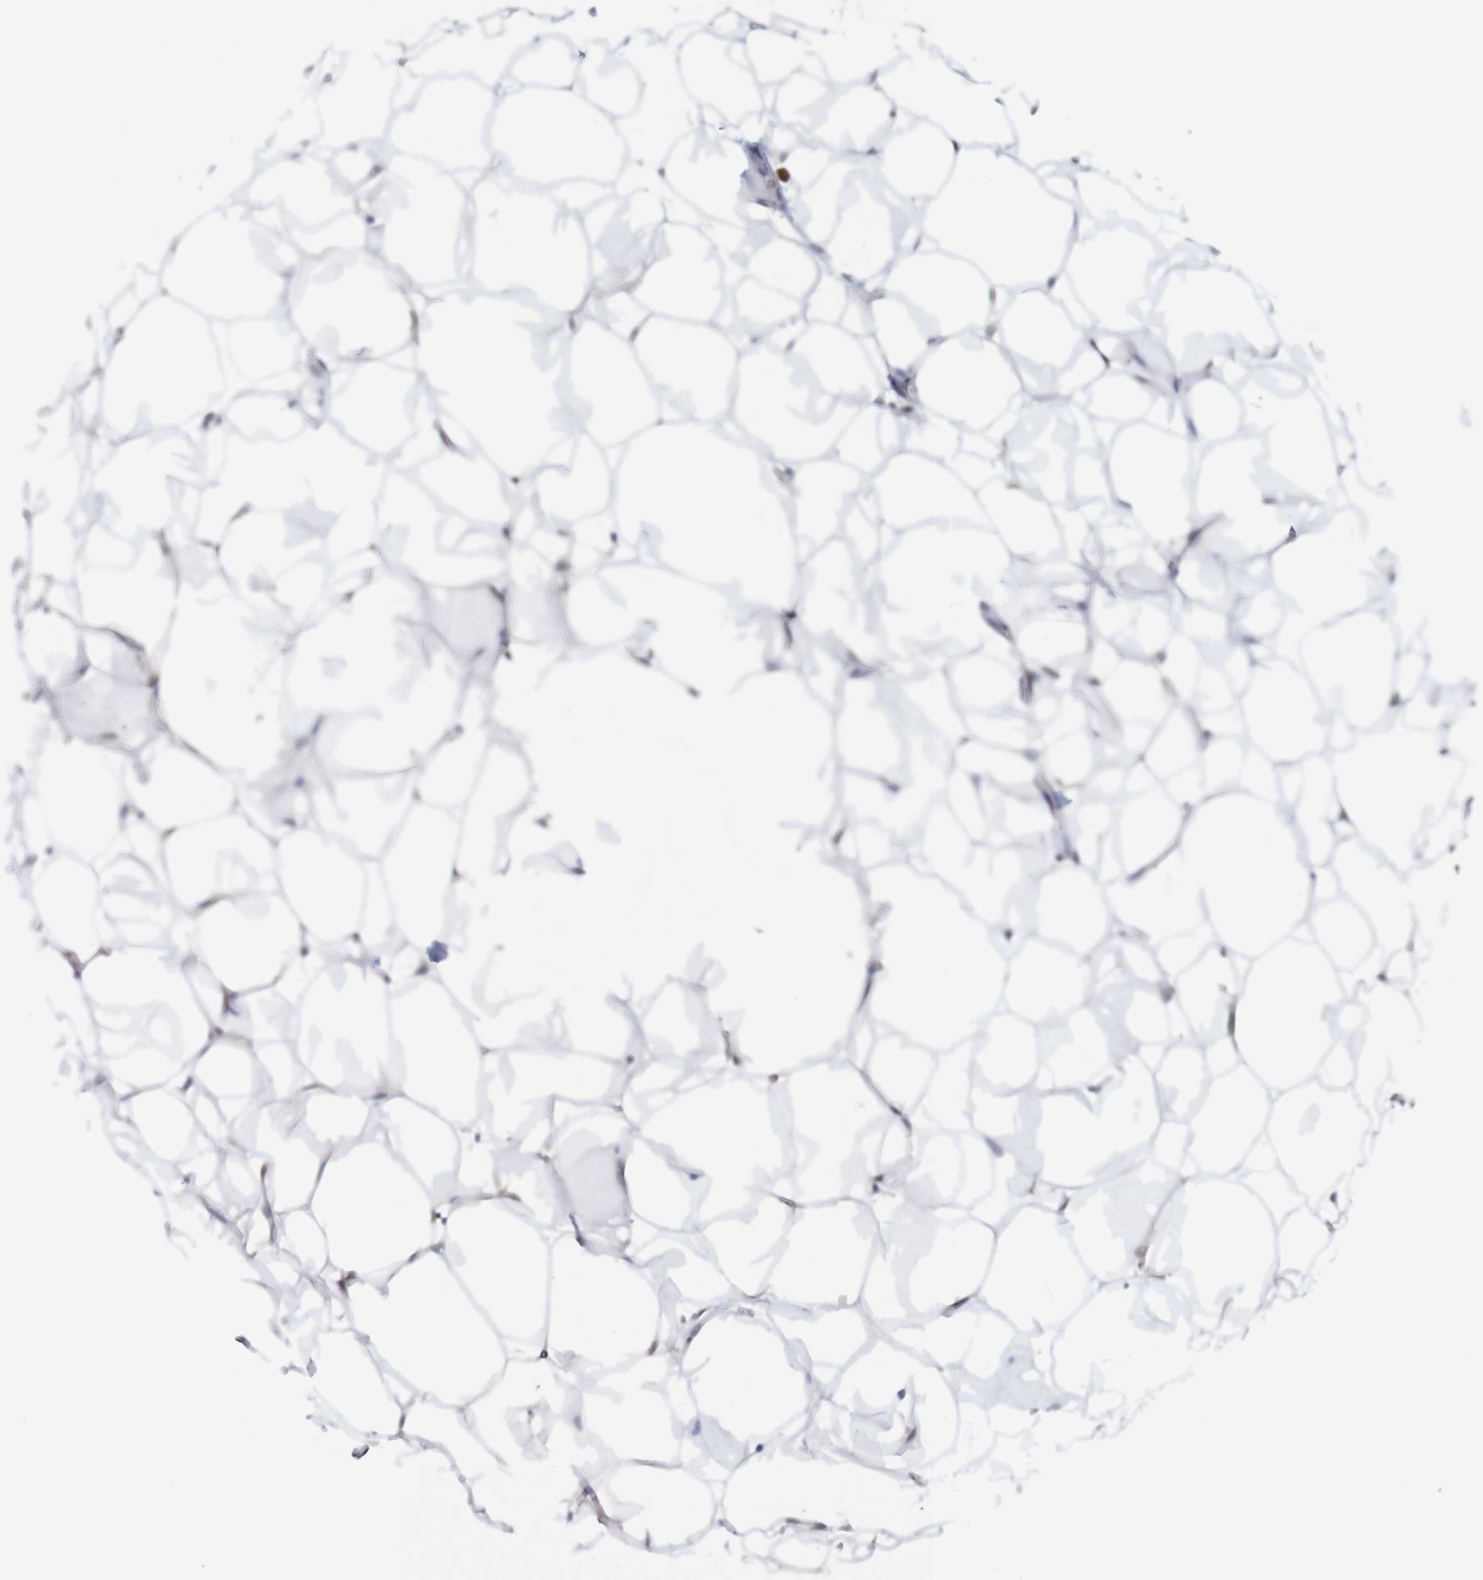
{"staining": {"intensity": "weak", "quantity": ">75%", "location": "cytoplasmic/membranous"}, "tissue": "adipose tissue", "cell_type": "Adipocytes", "image_type": "normal", "snomed": [{"axis": "morphology", "description": "Normal tissue, NOS"}, {"axis": "topography", "description": "Breast"}, {"axis": "topography", "description": "Adipose tissue"}], "caption": "DAB (3,3'-diaminobenzidine) immunohistochemical staining of unremarkable adipose tissue exhibits weak cytoplasmic/membranous protein staining in about >75% of adipocytes.", "gene": "MRPL52", "patient": {"sex": "female", "age": 25}}